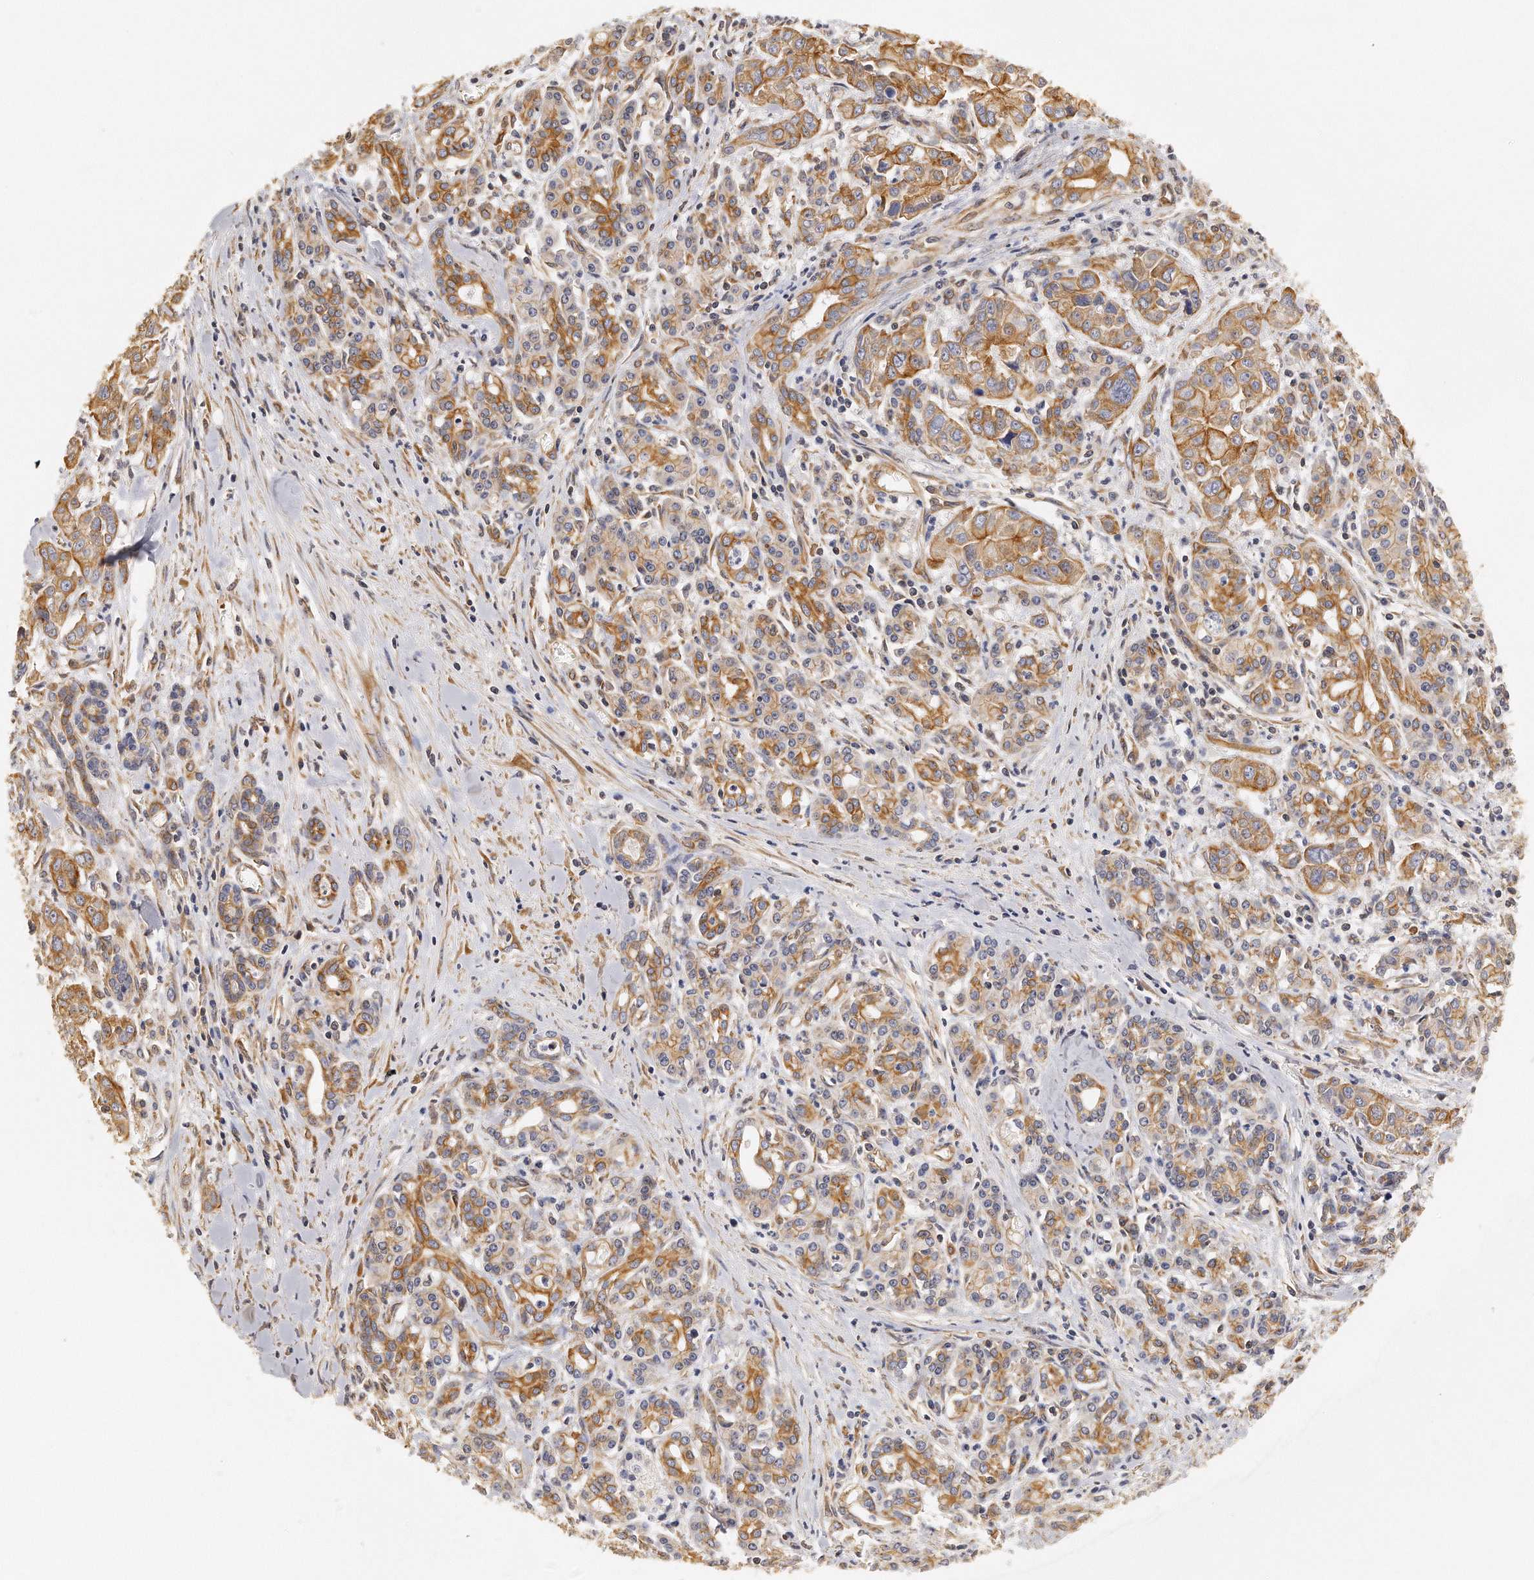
{"staining": {"intensity": "moderate", "quantity": ">75%", "location": "cytoplasmic/membranous"}, "tissue": "pancreatic cancer", "cell_type": "Tumor cells", "image_type": "cancer", "snomed": [{"axis": "morphology", "description": "Adenocarcinoma, NOS"}, {"axis": "topography", "description": "Pancreas"}], "caption": "High-power microscopy captured an immunohistochemistry histopathology image of pancreatic cancer (adenocarcinoma), revealing moderate cytoplasmic/membranous staining in about >75% of tumor cells. (IHC, brightfield microscopy, high magnification).", "gene": "CHST7", "patient": {"sex": "female", "age": 52}}